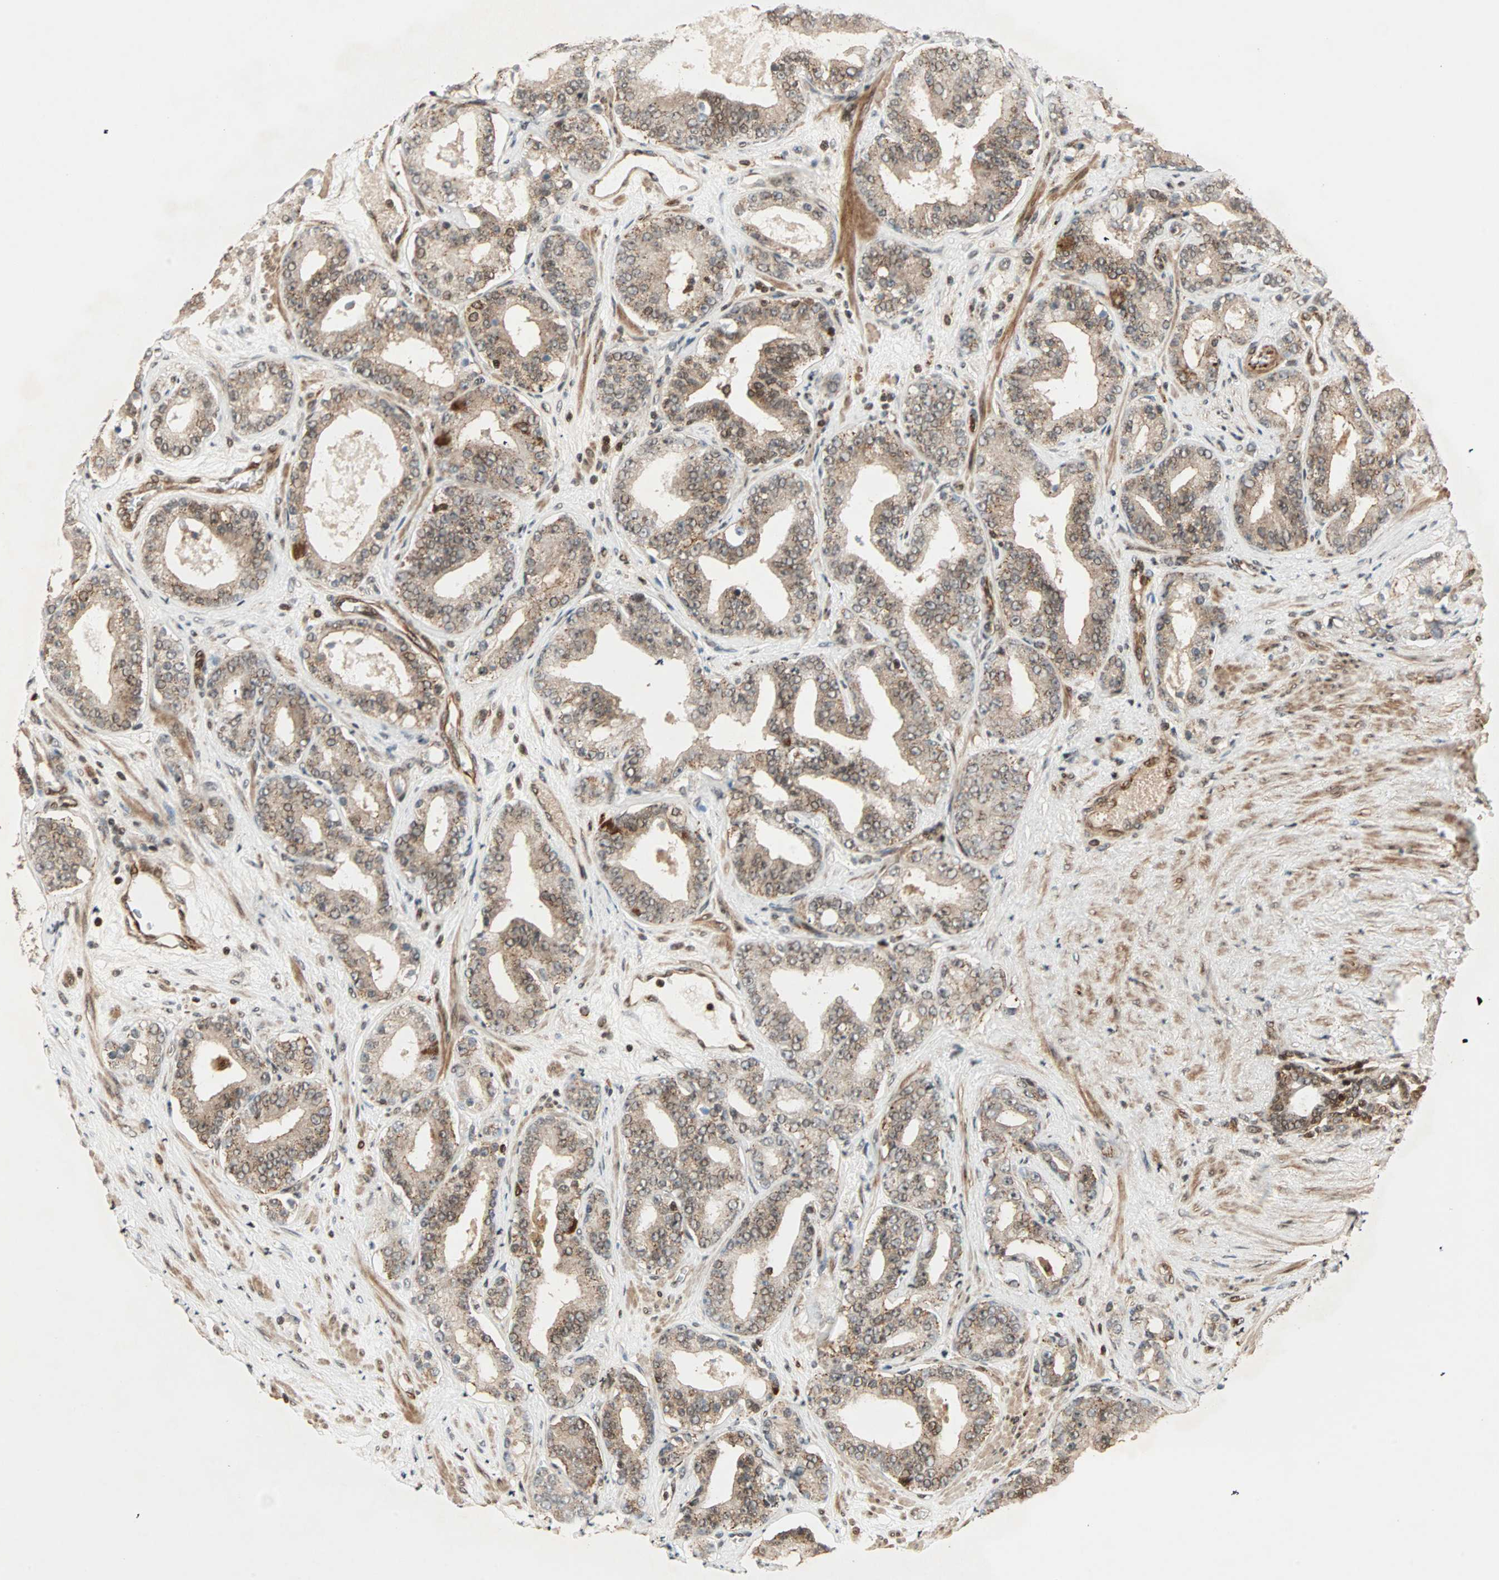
{"staining": {"intensity": "moderate", "quantity": ">75%", "location": "cytoplasmic/membranous,nuclear"}, "tissue": "prostate cancer", "cell_type": "Tumor cells", "image_type": "cancer", "snomed": [{"axis": "morphology", "description": "Adenocarcinoma, Low grade"}, {"axis": "topography", "description": "Prostate"}], "caption": "Adenocarcinoma (low-grade) (prostate) stained for a protein displays moderate cytoplasmic/membranous and nuclear positivity in tumor cells.", "gene": "ZBED9", "patient": {"sex": "male", "age": 63}}